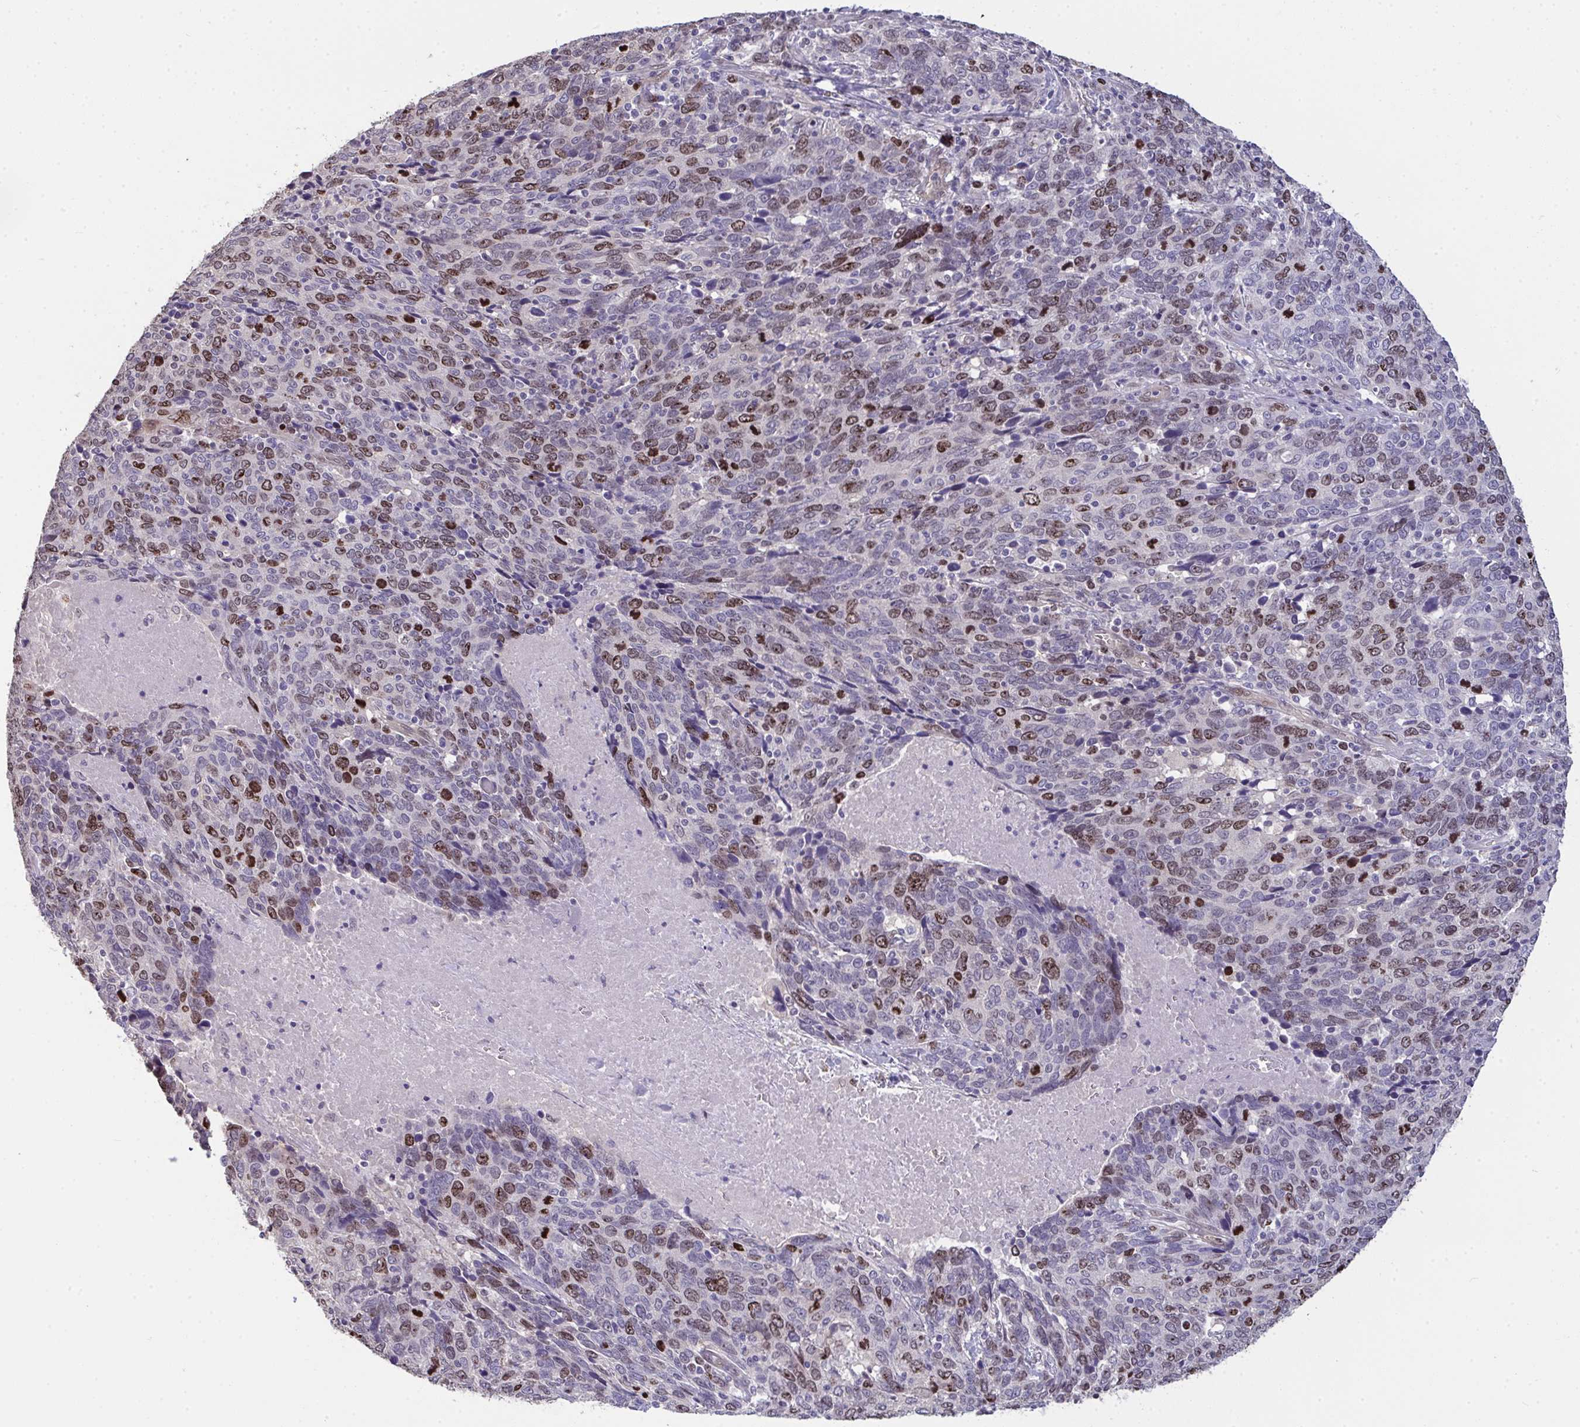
{"staining": {"intensity": "moderate", "quantity": "25%-75%", "location": "nuclear"}, "tissue": "cervical cancer", "cell_type": "Tumor cells", "image_type": "cancer", "snomed": [{"axis": "morphology", "description": "Squamous cell carcinoma, NOS"}, {"axis": "topography", "description": "Cervix"}], "caption": "An image of human squamous cell carcinoma (cervical) stained for a protein reveals moderate nuclear brown staining in tumor cells. (DAB = brown stain, brightfield microscopy at high magnification).", "gene": "SETD7", "patient": {"sex": "female", "age": 41}}